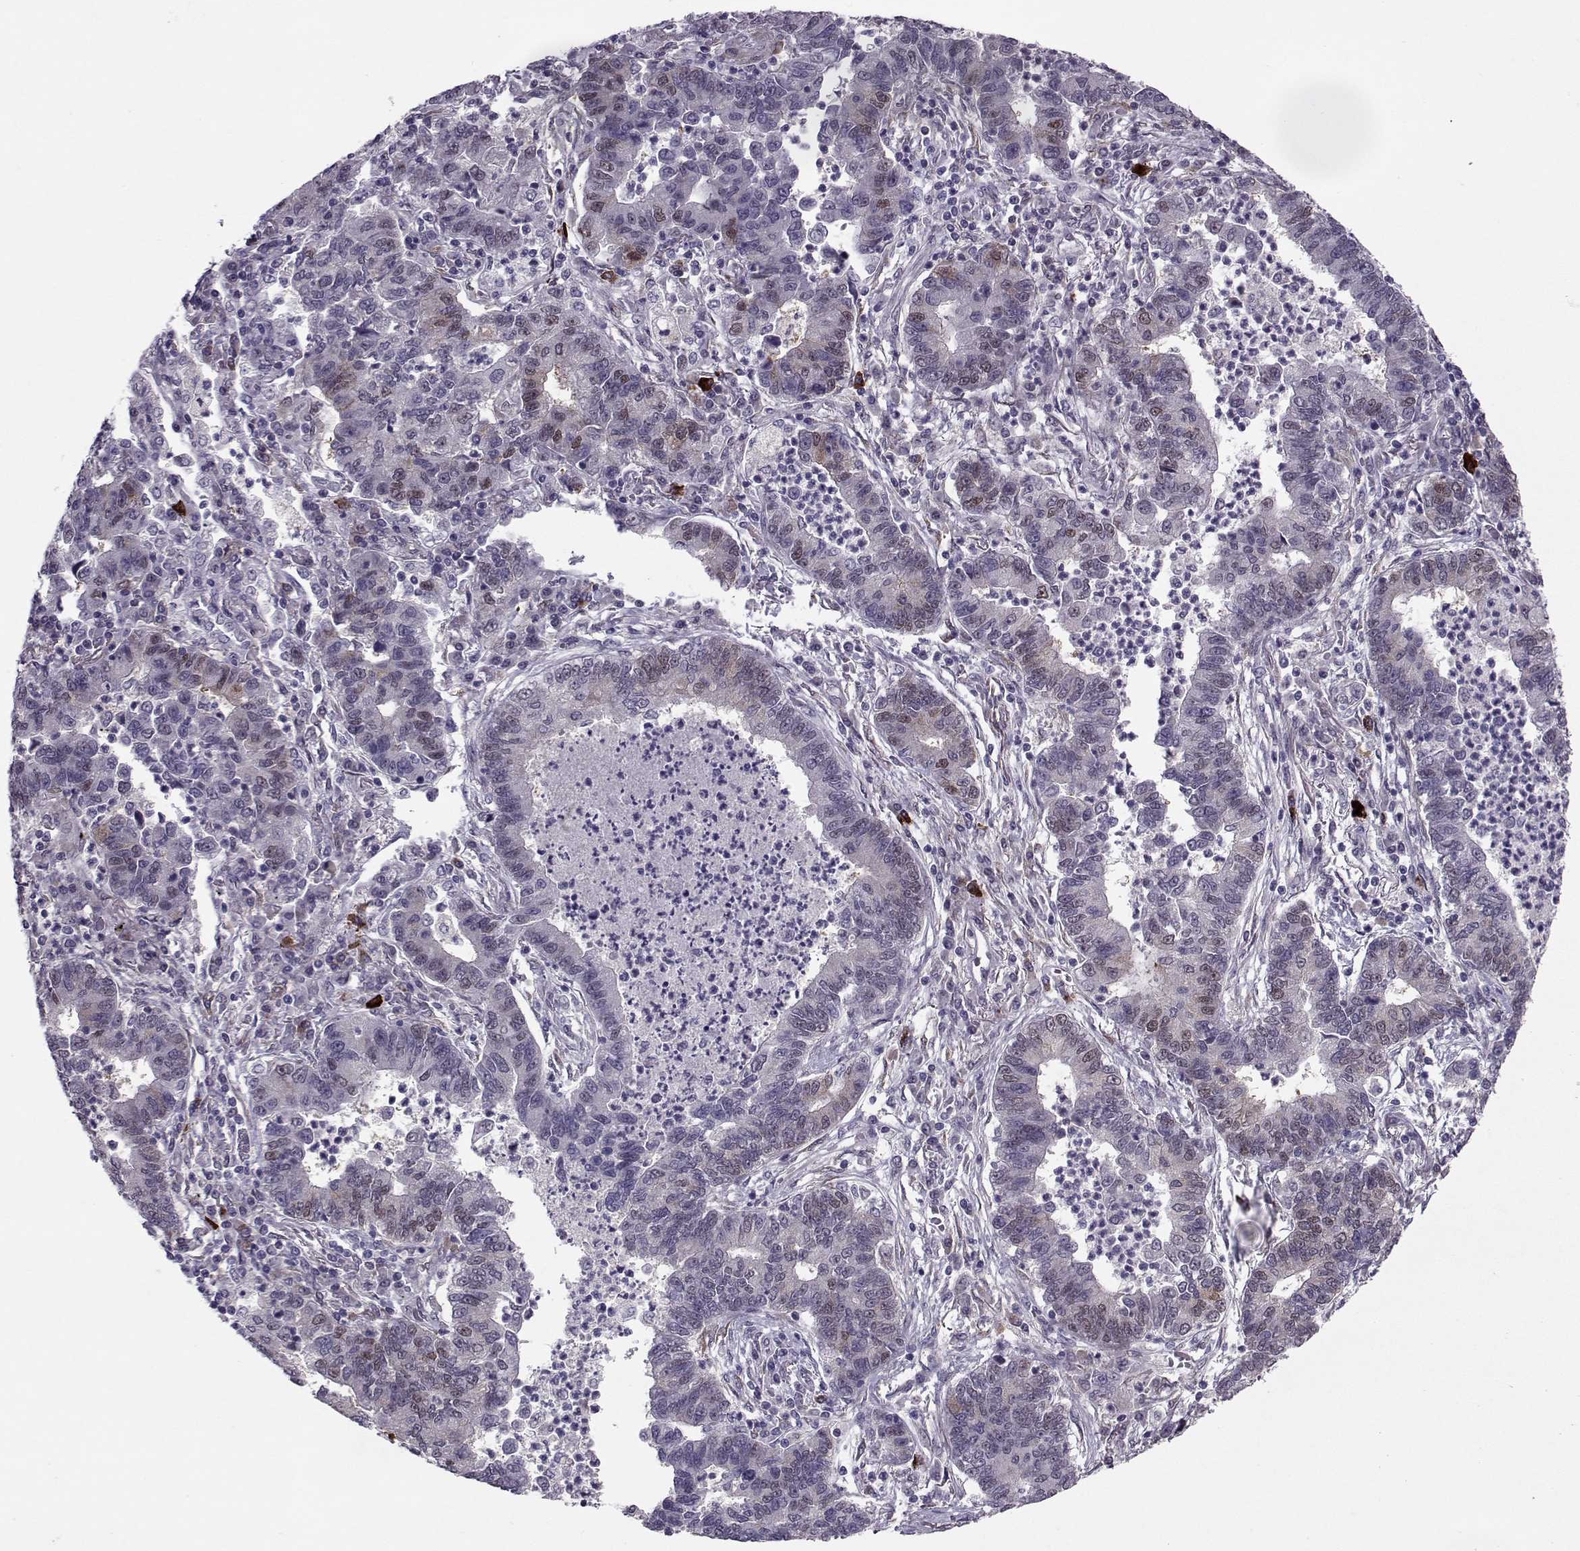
{"staining": {"intensity": "weak", "quantity": "<25%", "location": "nuclear"}, "tissue": "lung cancer", "cell_type": "Tumor cells", "image_type": "cancer", "snomed": [{"axis": "morphology", "description": "Adenocarcinoma, NOS"}, {"axis": "topography", "description": "Lung"}], "caption": "Immunohistochemistry photomicrograph of neoplastic tissue: adenocarcinoma (lung) stained with DAB (3,3'-diaminobenzidine) exhibits no significant protein positivity in tumor cells.", "gene": "CDK4", "patient": {"sex": "female", "age": 57}}